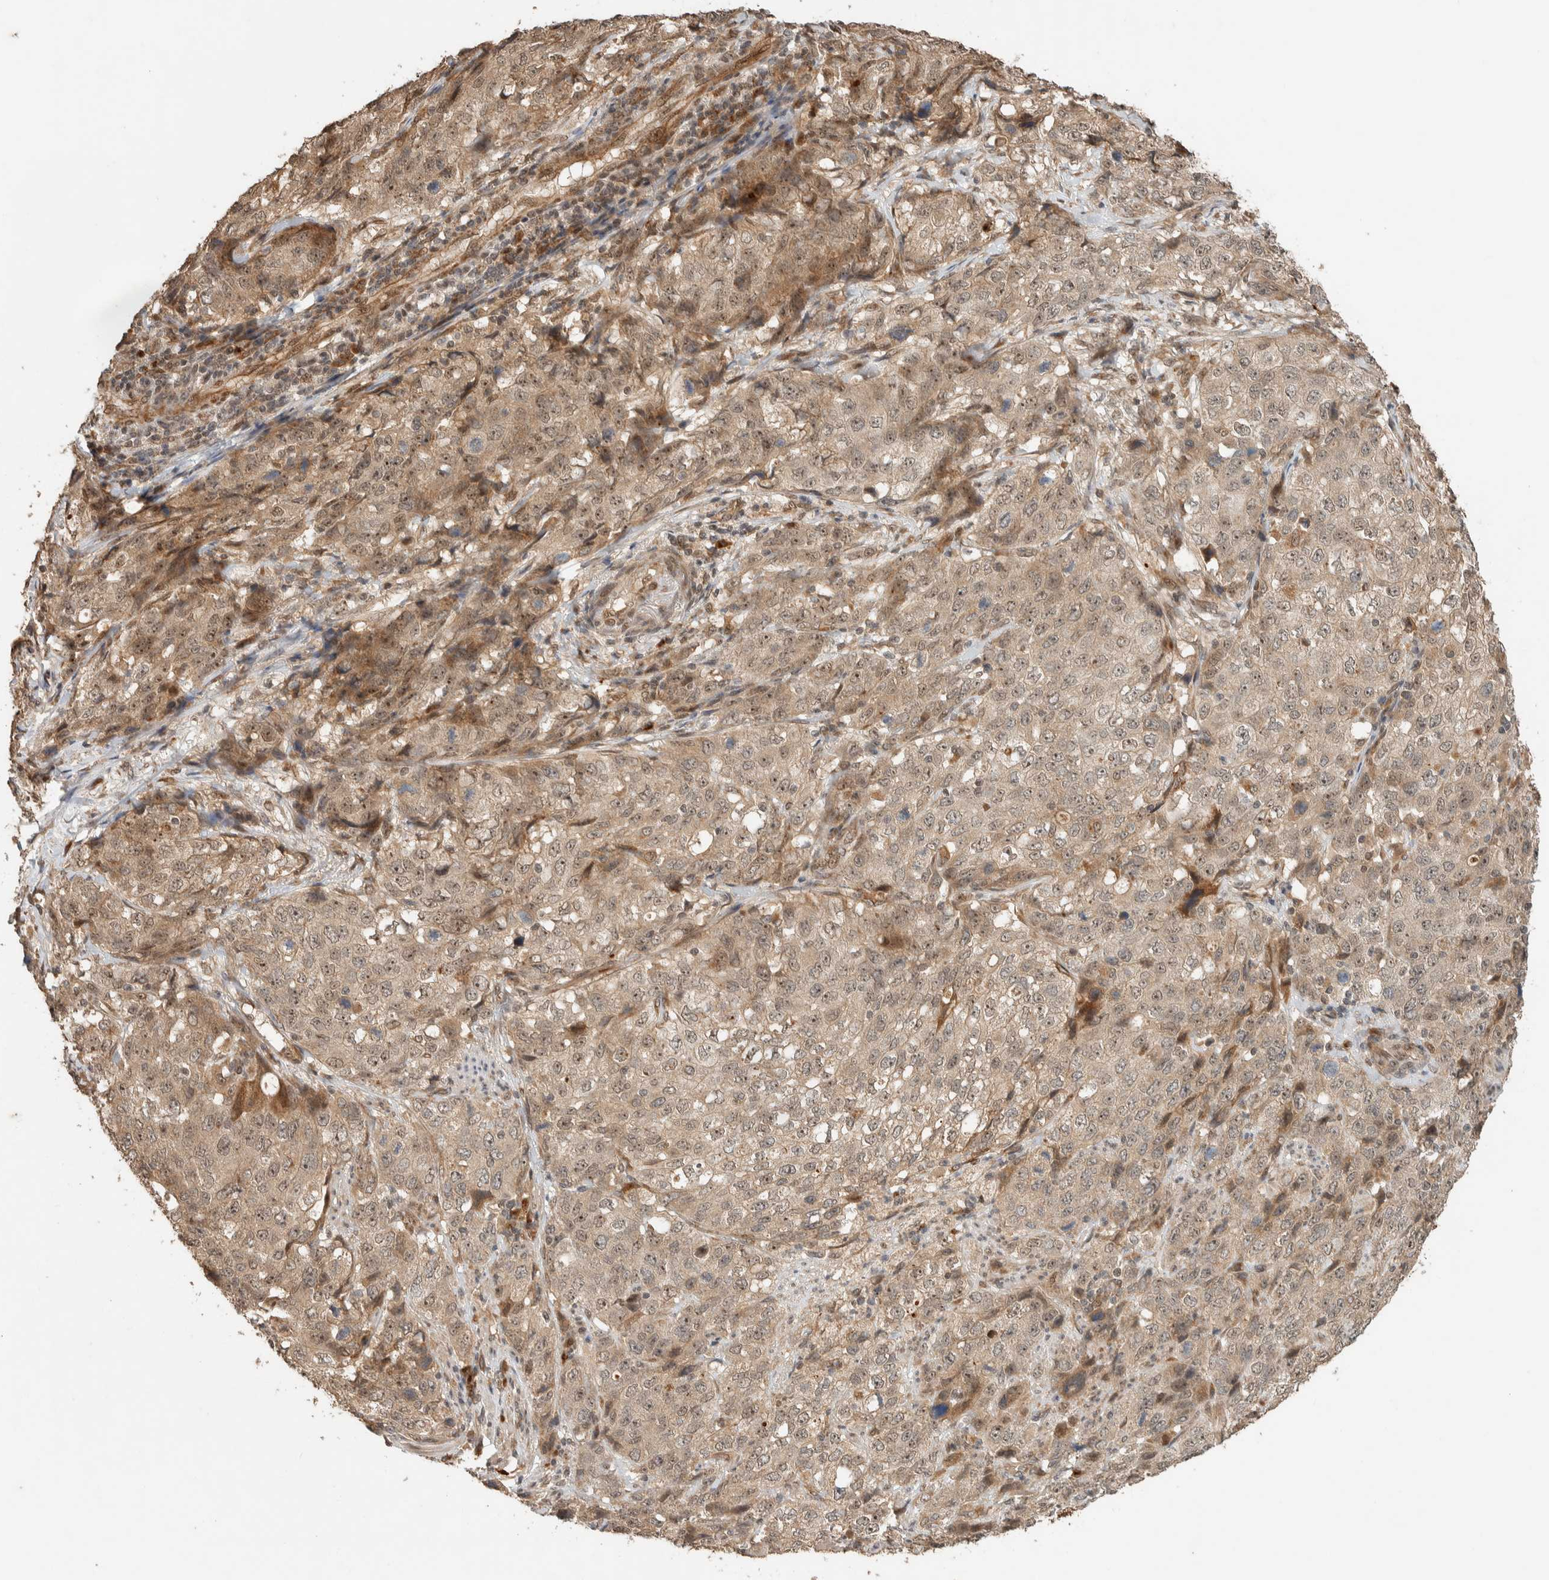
{"staining": {"intensity": "weak", "quantity": ">75%", "location": "cytoplasmic/membranous,nuclear"}, "tissue": "stomach cancer", "cell_type": "Tumor cells", "image_type": "cancer", "snomed": [{"axis": "morphology", "description": "Adenocarcinoma, NOS"}, {"axis": "topography", "description": "Stomach"}], "caption": "Stomach cancer stained with IHC shows weak cytoplasmic/membranous and nuclear positivity in about >75% of tumor cells.", "gene": "ZBTB2", "patient": {"sex": "male", "age": 48}}